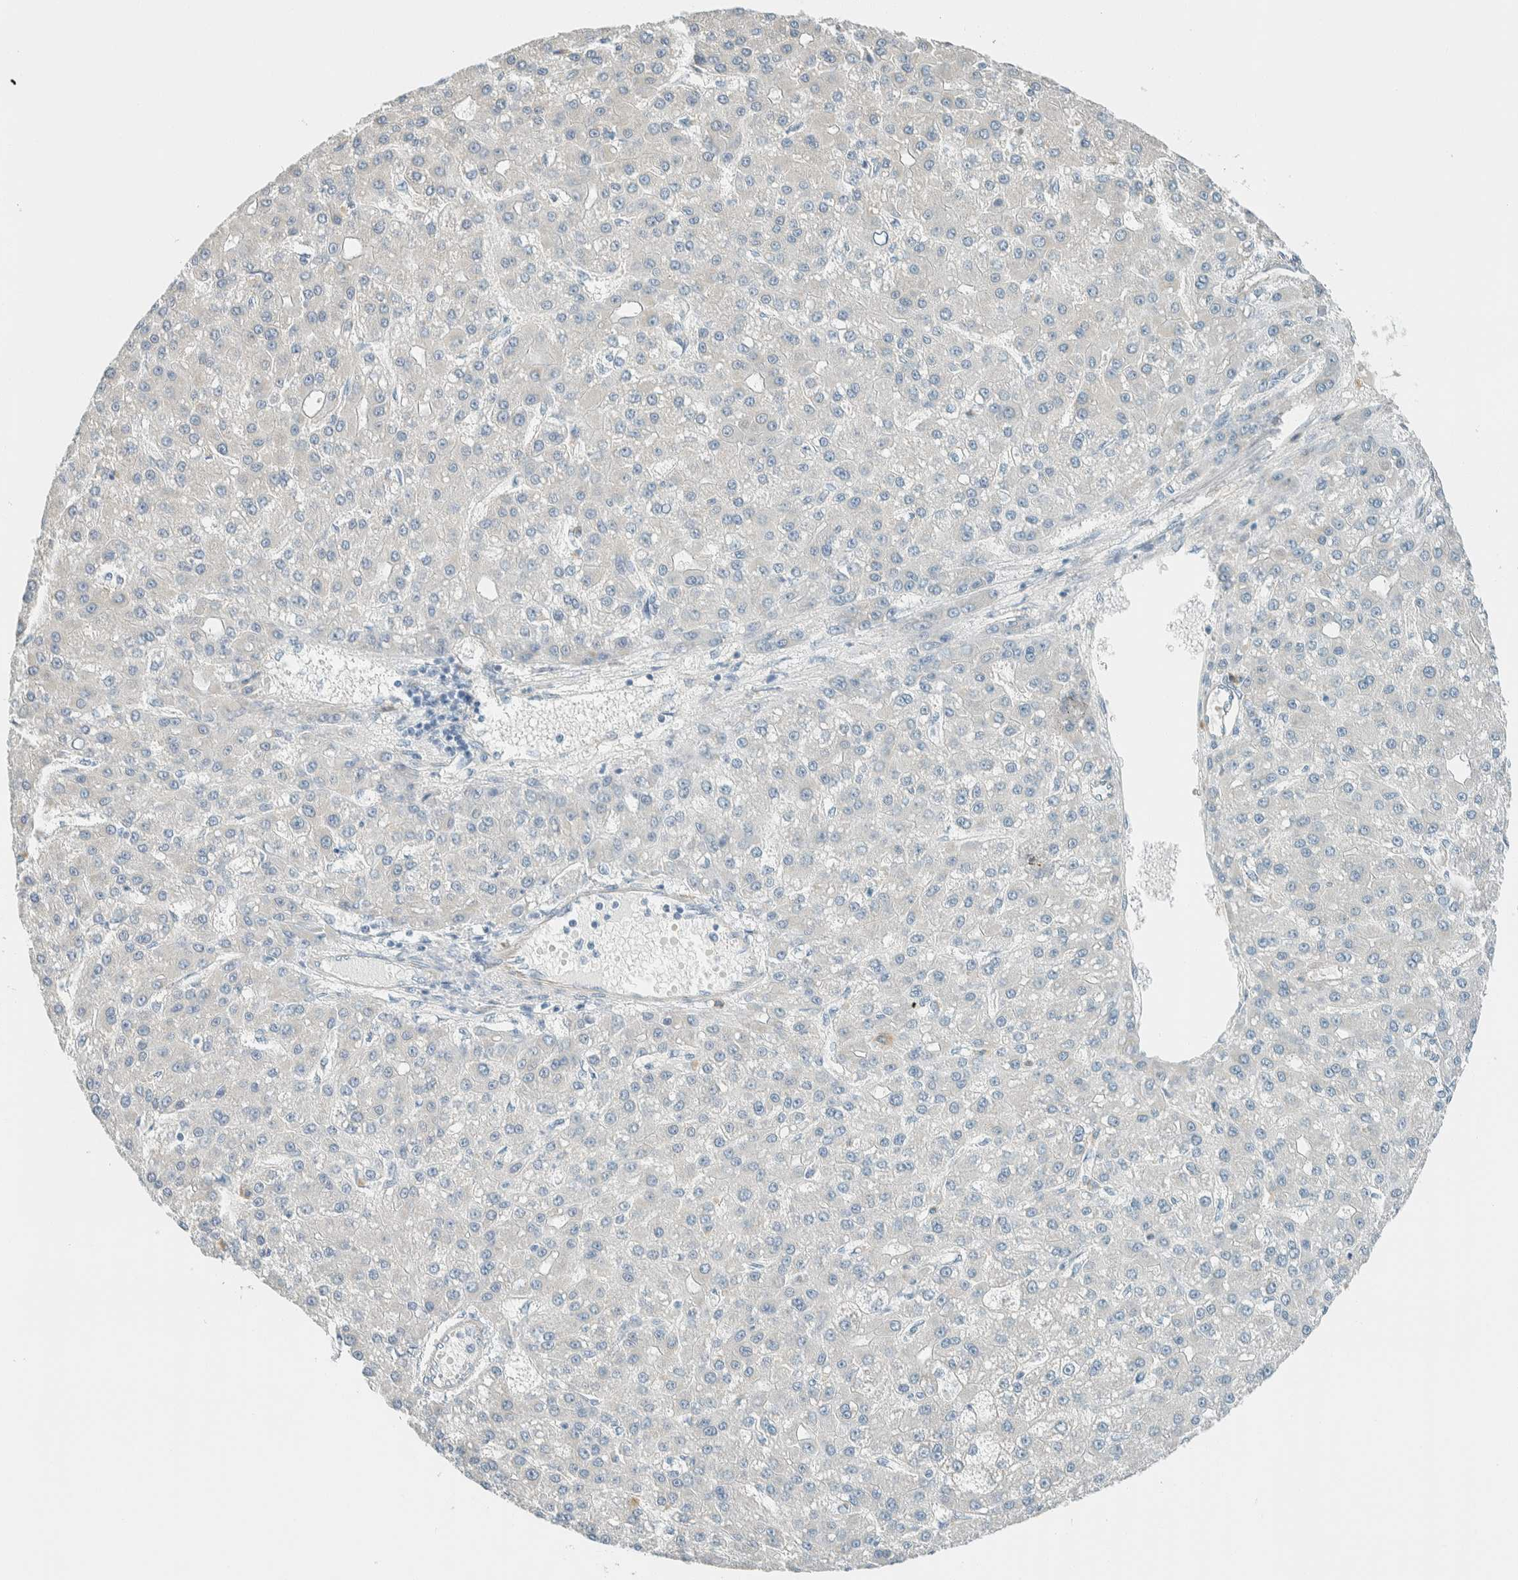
{"staining": {"intensity": "negative", "quantity": "none", "location": "none"}, "tissue": "liver cancer", "cell_type": "Tumor cells", "image_type": "cancer", "snomed": [{"axis": "morphology", "description": "Carcinoma, Hepatocellular, NOS"}, {"axis": "topography", "description": "Liver"}], "caption": "Immunohistochemistry (IHC) of liver cancer exhibits no expression in tumor cells. (DAB immunohistochemistry (IHC) with hematoxylin counter stain).", "gene": "SLFN12", "patient": {"sex": "male", "age": 67}}